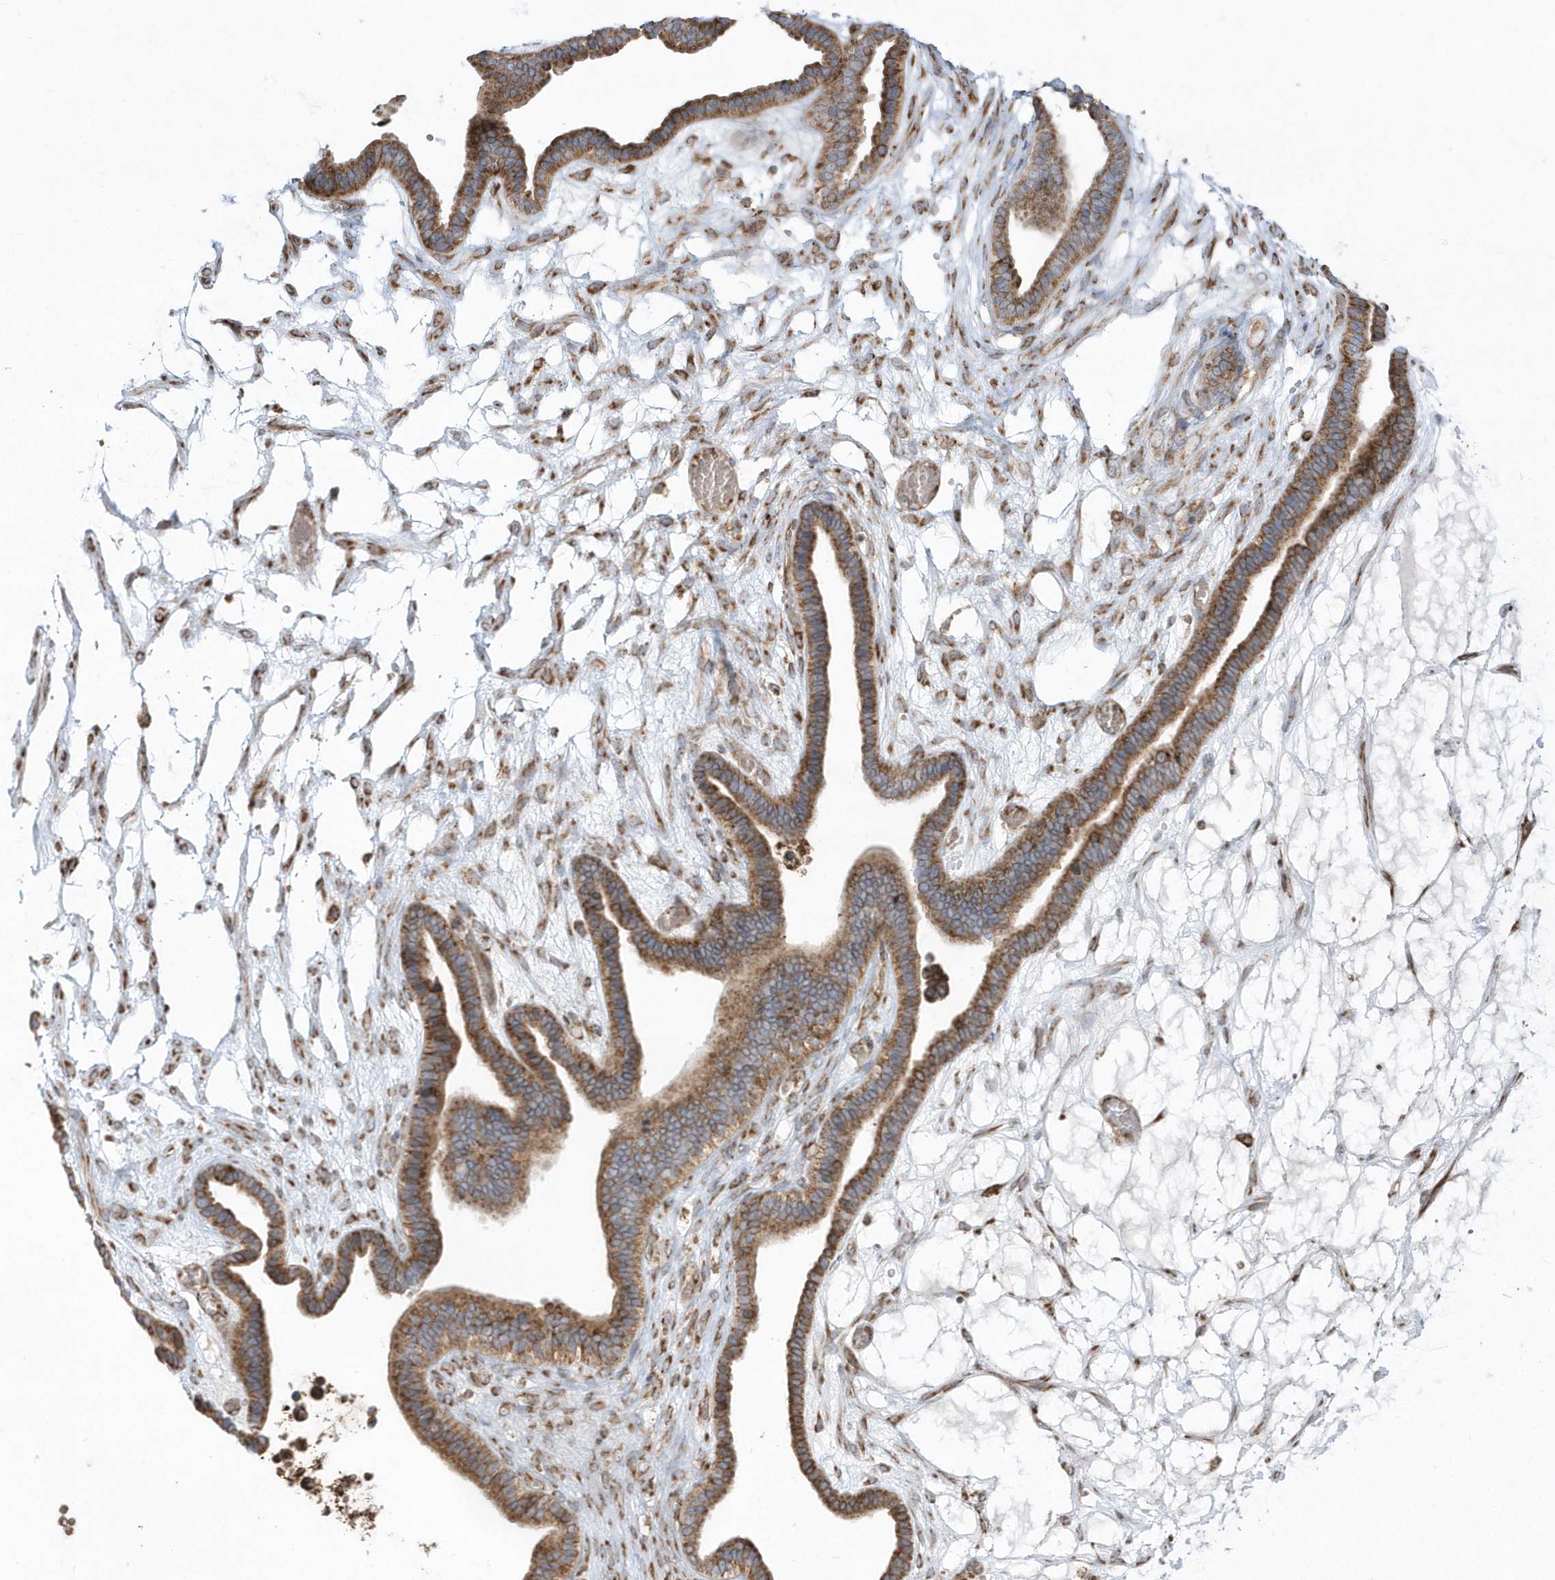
{"staining": {"intensity": "moderate", "quantity": ">75%", "location": "cytoplasmic/membranous"}, "tissue": "ovarian cancer", "cell_type": "Tumor cells", "image_type": "cancer", "snomed": [{"axis": "morphology", "description": "Cystadenocarcinoma, serous, NOS"}, {"axis": "topography", "description": "Ovary"}], "caption": "Protein staining exhibits moderate cytoplasmic/membranous staining in about >75% of tumor cells in ovarian serous cystadenocarcinoma.", "gene": "SH3BP2", "patient": {"sex": "female", "age": 56}}